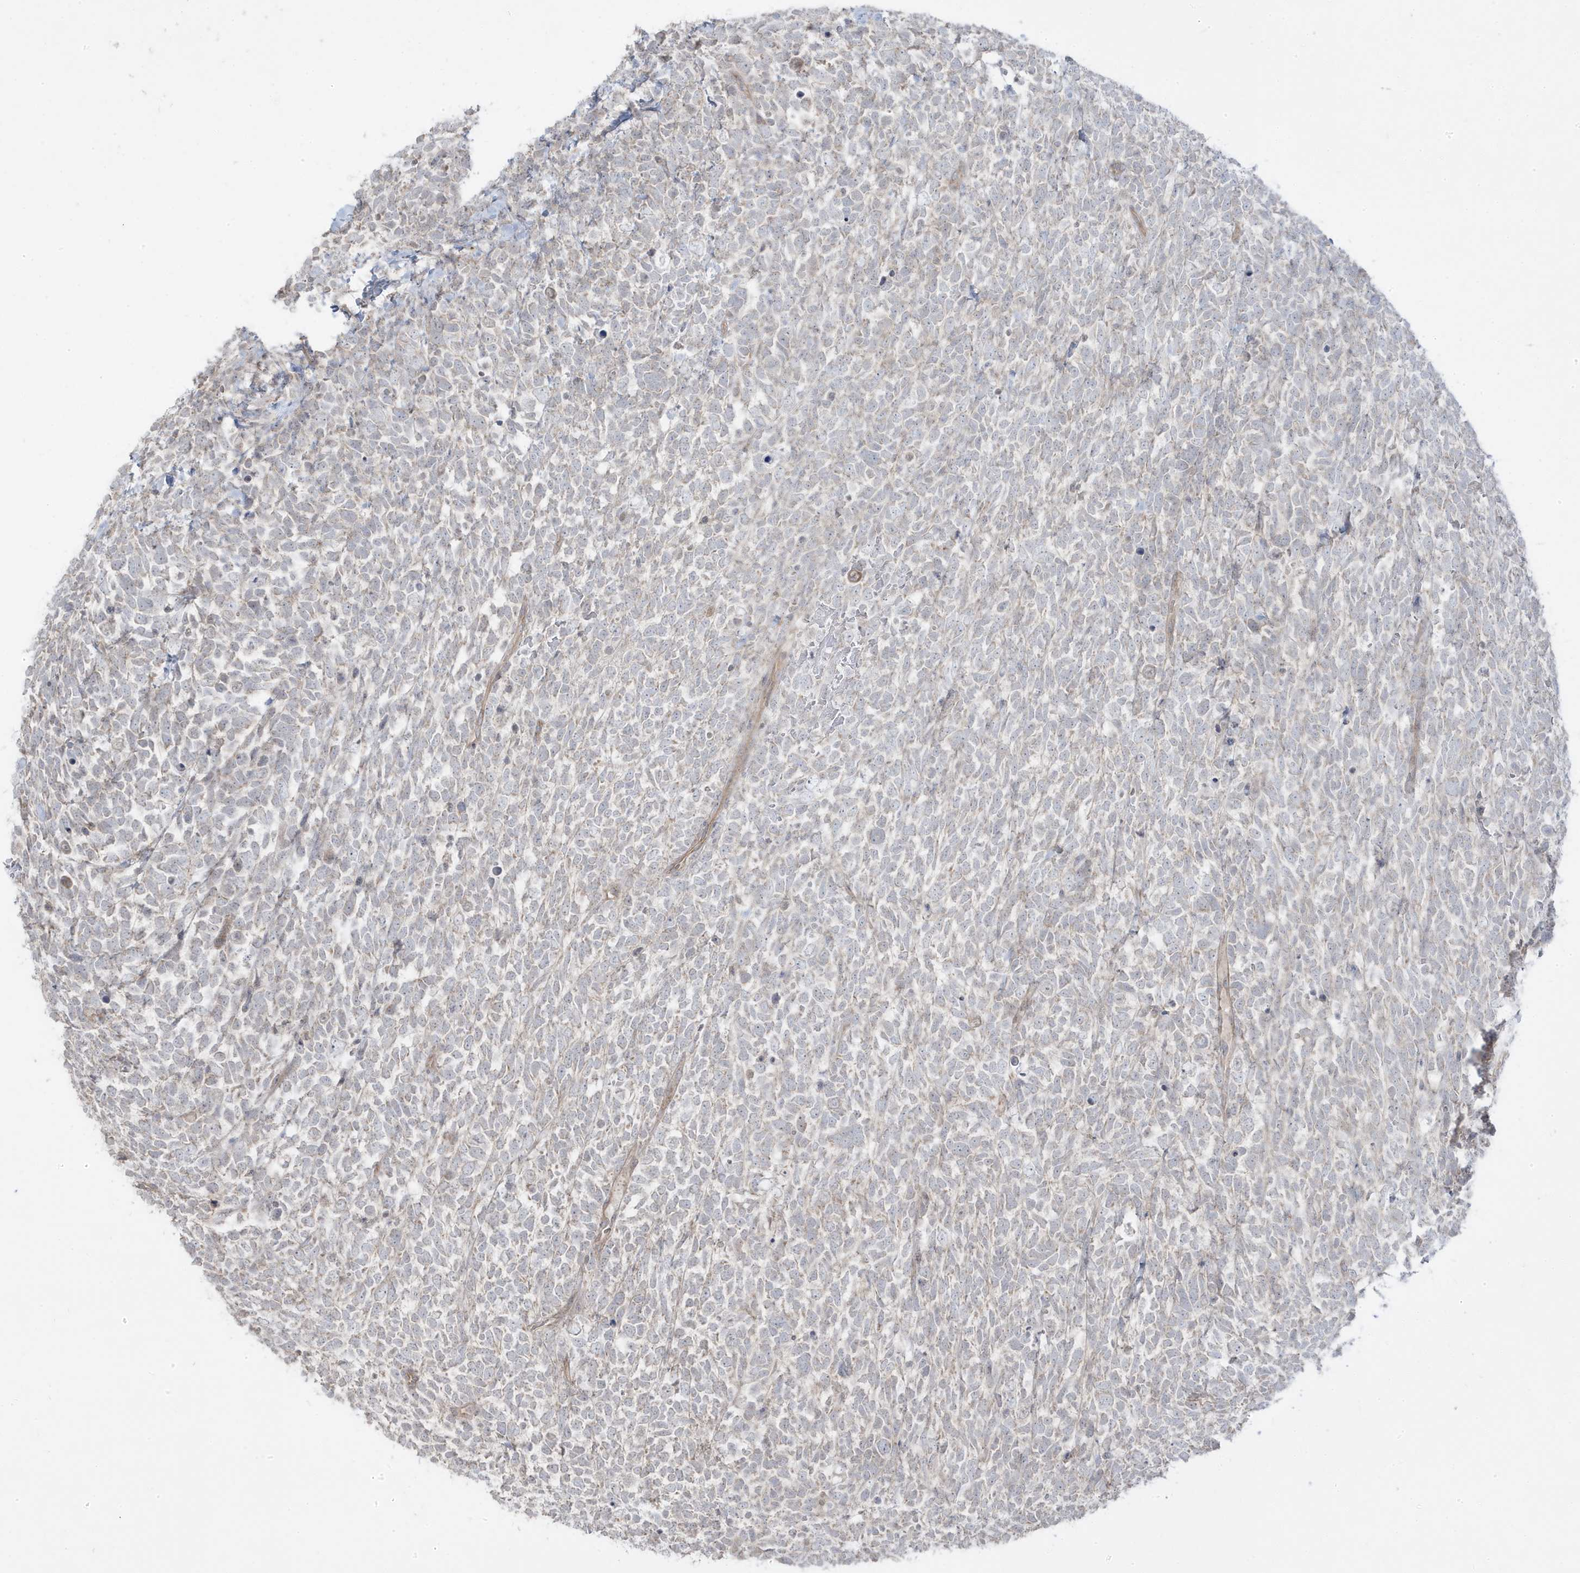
{"staining": {"intensity": "negative", "quantity": "none", "location": "none"}, "tissue": "urothelial cancer", "cell_type": "Tumor cells", "image_type": "cancer", "snomed": [{"axis": "morphology", "description": "Urothelial carcinoma, High grade"}, {"axis": "topography", "description": "Urinary bladder"}], "caption": "Immunohistochemistry of urothelial cancer exhibits no expression in tumor cells.", "gene": "DNAJC12", "patient": {"sex": "female", "age": 82}}